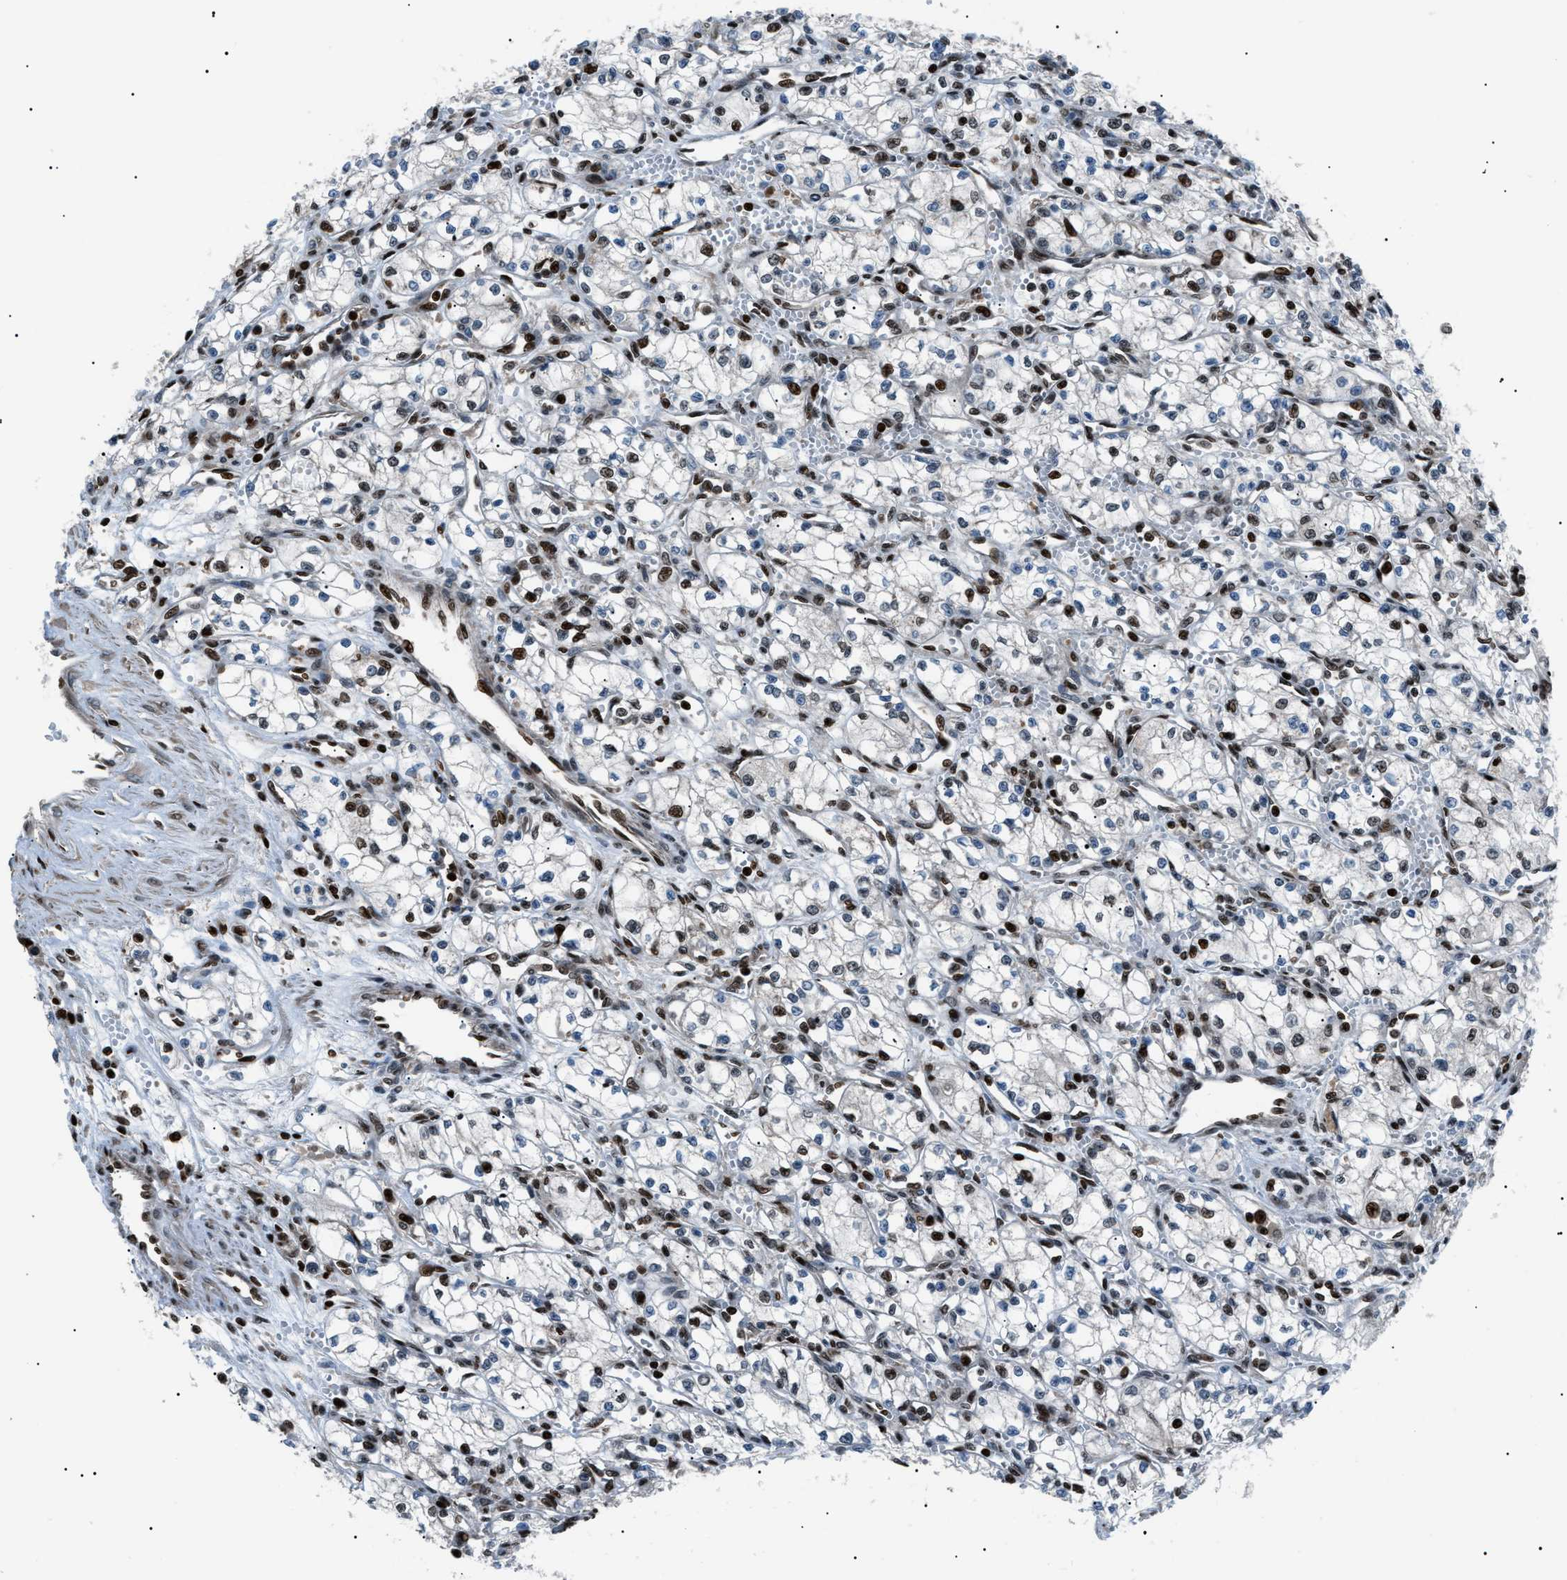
{"staining": {"intensity": "moderate", "quantity": "25%-75%", "location": "nuclear"}, "tissue": "renal cancer", "cell_type": "Tumor cells", "image_type": "cancer", "snomed": [{"axis": "morphology", "description": "Normal tissue, NOS"}, {"axis": "morphology", "description": "Adenocarcinoma, NOS"}, {"axis": "topography", "description": "Kidney"}], "caption": "This micrograph reveals IHC staining of renal adenocarcinoma, with medium moderate nuclear expression in approximately 25%-75% of tumor cells.", "gene": "PRKX", "patient": {"sex": "male", "age": 59}}